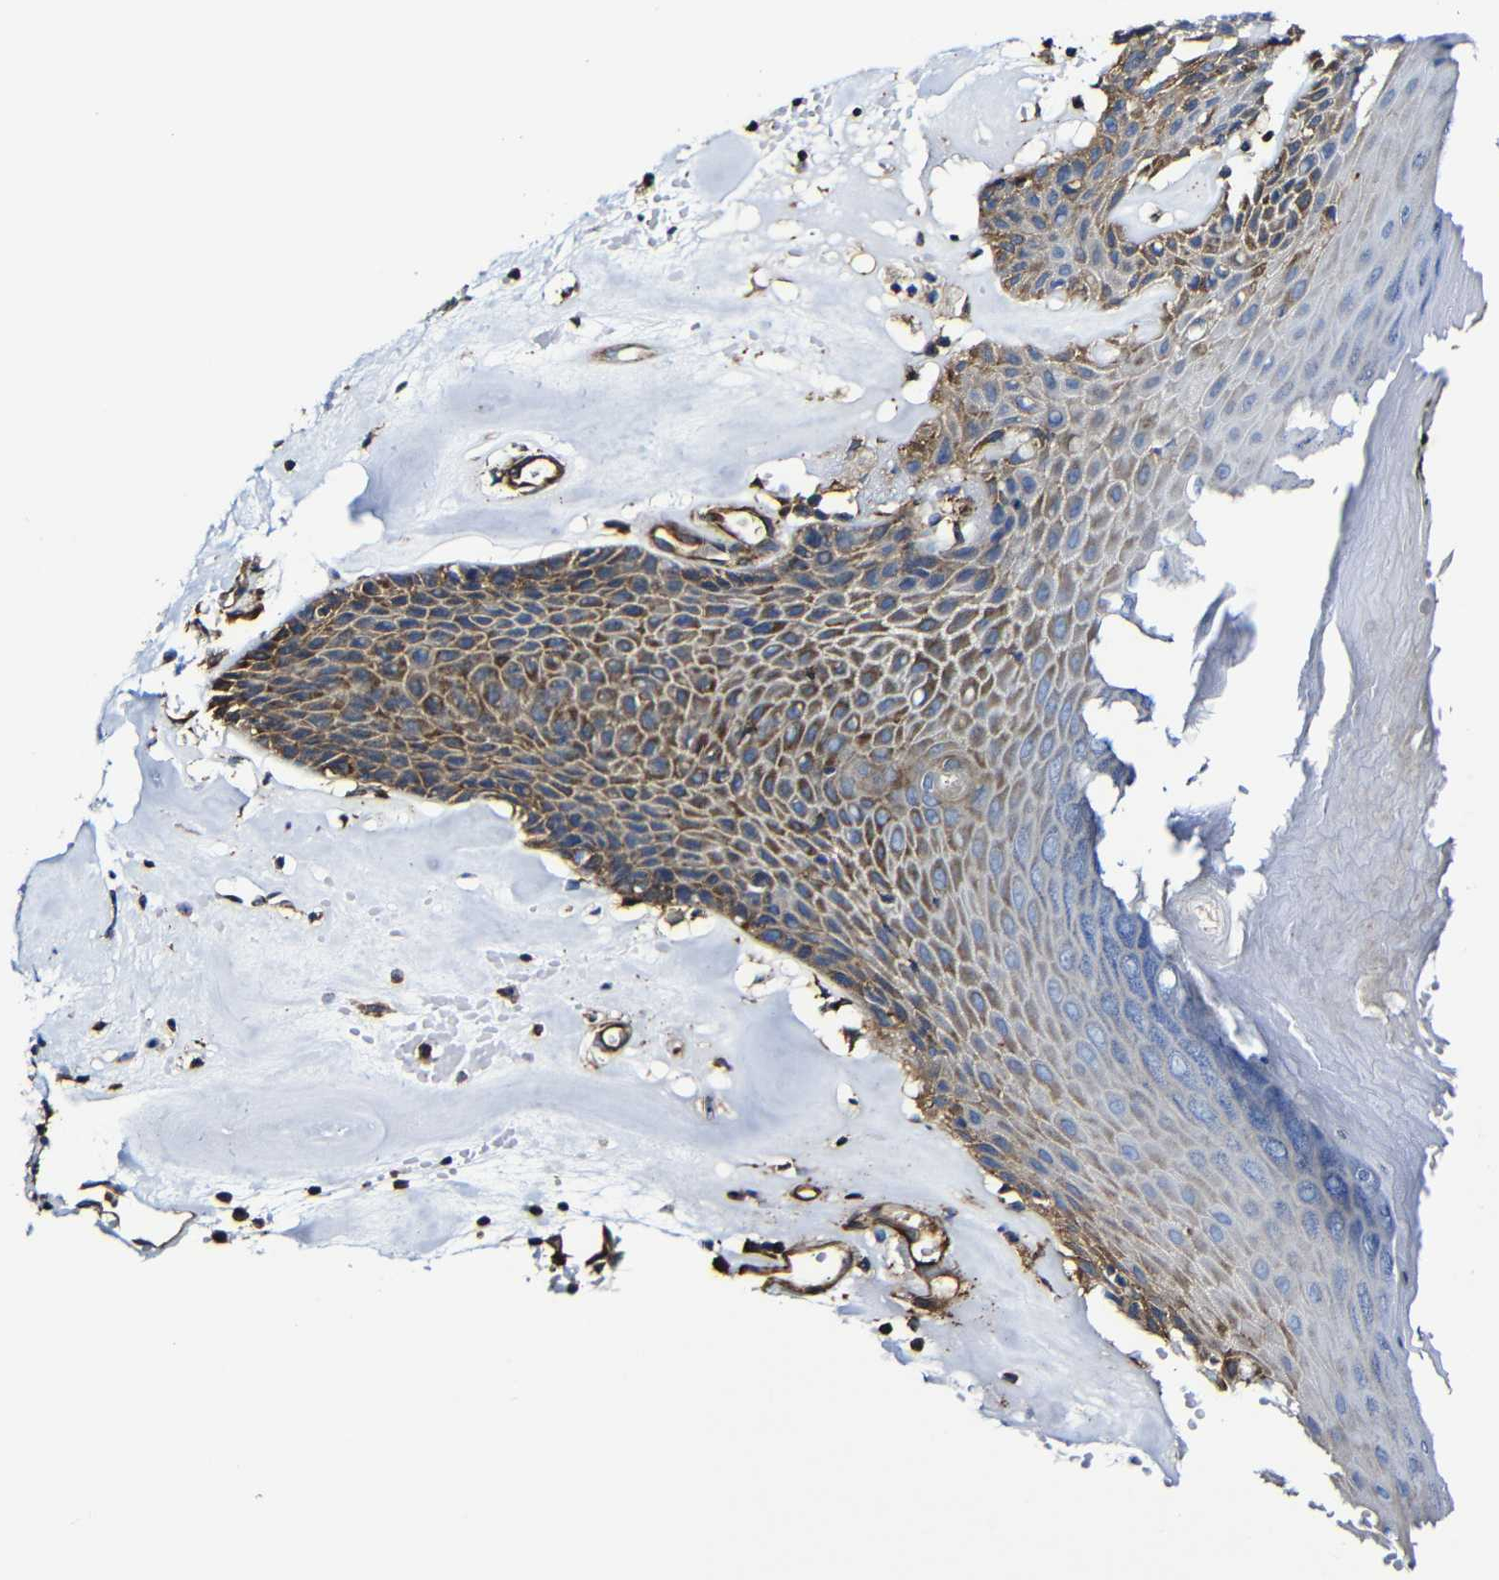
{"staining": {"intensity": "moderate", "quantity": "25%-75%", "location": "cytoplasmic/membranous"}, "tissue": "skin", "cell_type": "Epidermal cells", "image_type": "normal", "snomed": [{"axis": "morphology", "description": "Normal tissue, NOS"}, {"axis": "morphology", "description": "Inflammation, NOS"}, {"axis": "topography", "description": "Vulva"}], "caption": "Immunohistochemical staining of normal human skin reveals 25%-75% levels of moderate cytoplasmic/membranous protein positivity in approximately 25%-75% of epidermal cells.", "gene": "MSN", "patient": {"sex": "female", "age": 84}}